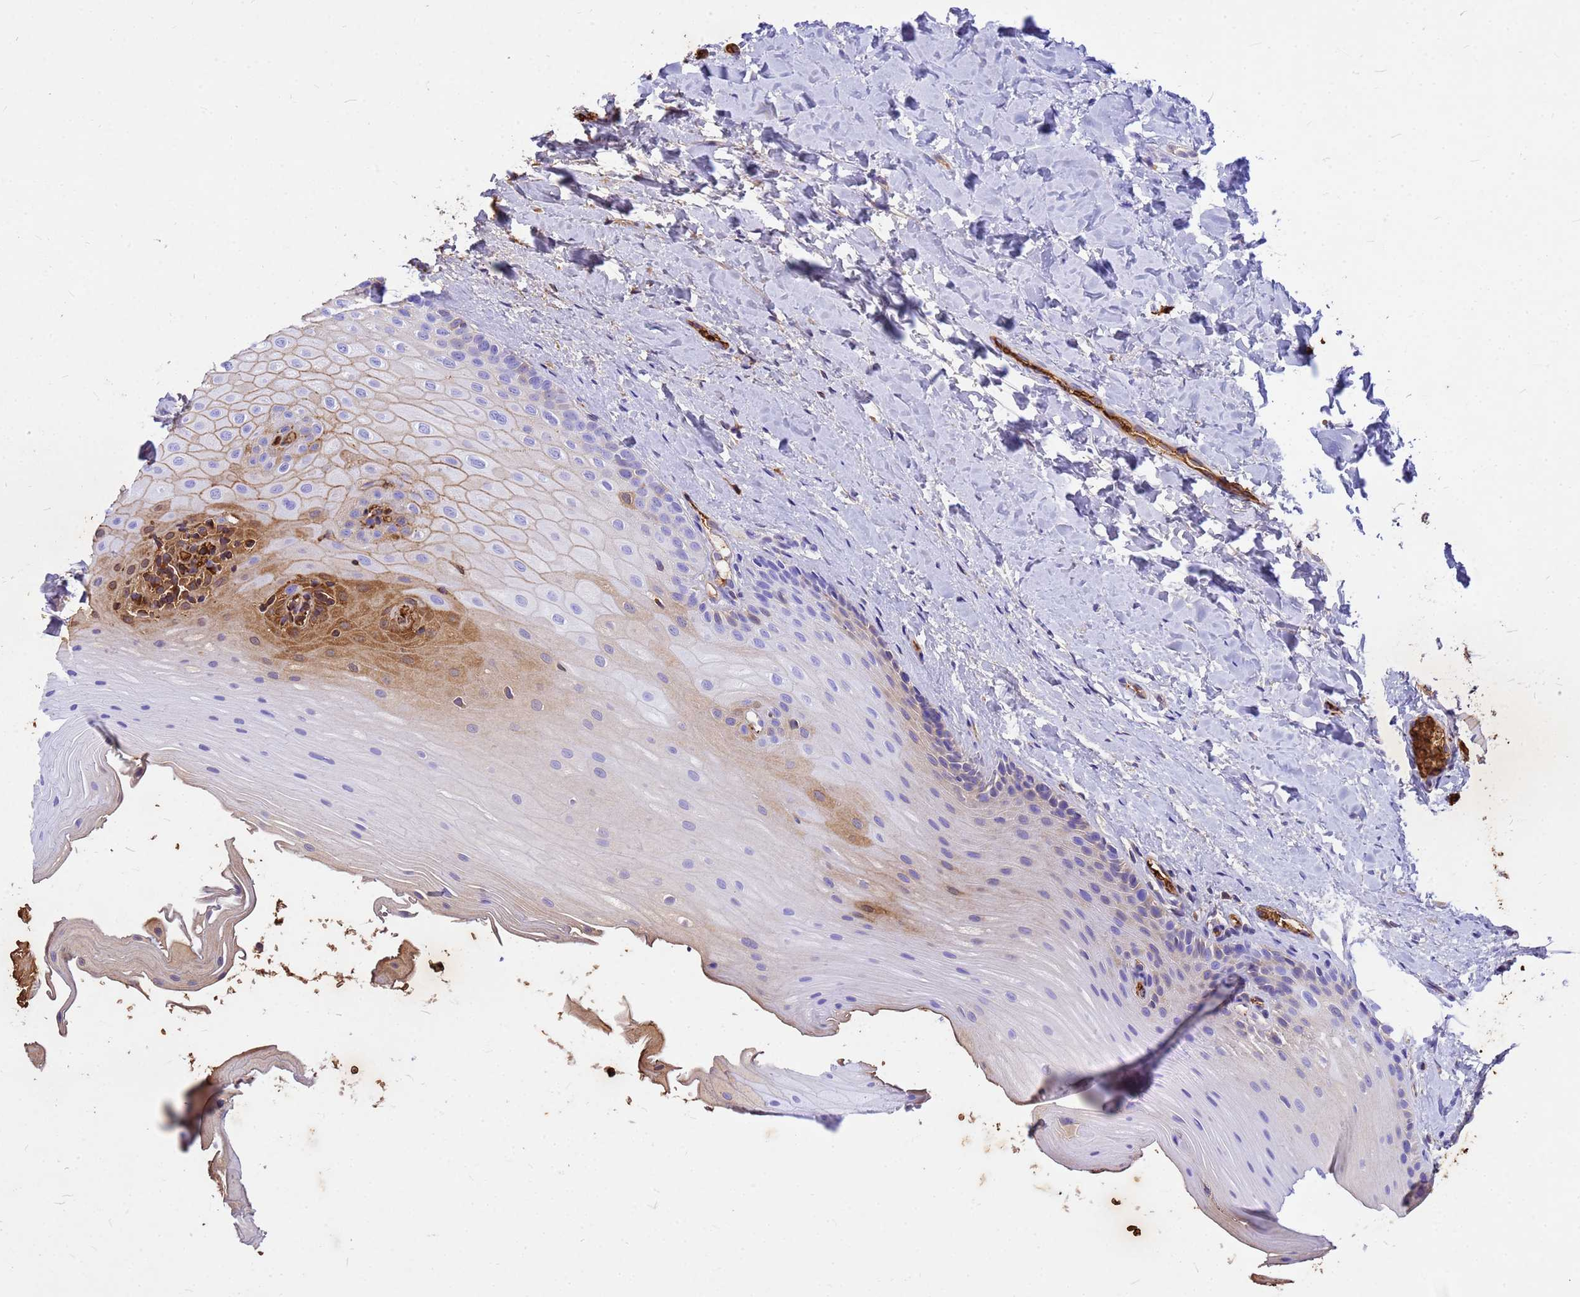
{"staining": {"intensity": "moderate", "quantity": "<25%", "location": "cytoplasmic/membranous"}, "tissue": "oral mucosa", "cell_type": "Squamous epithelial cells", "image_type": "normal", "snomed": [{"axis": "morphology", "description": "Normal tissue, NOS"}, {"axis": "topography", "description": "Oral tissue"}], "caption": "Immunohistochemical staining of normal human oral mucosa demonstrates <25% levels of moderate cytoplasmic/membranous protein positivity in about <25% of squamous epithelial cells.", "gene": "HBA1", "patient": {"sex": "female", "age": 67}}